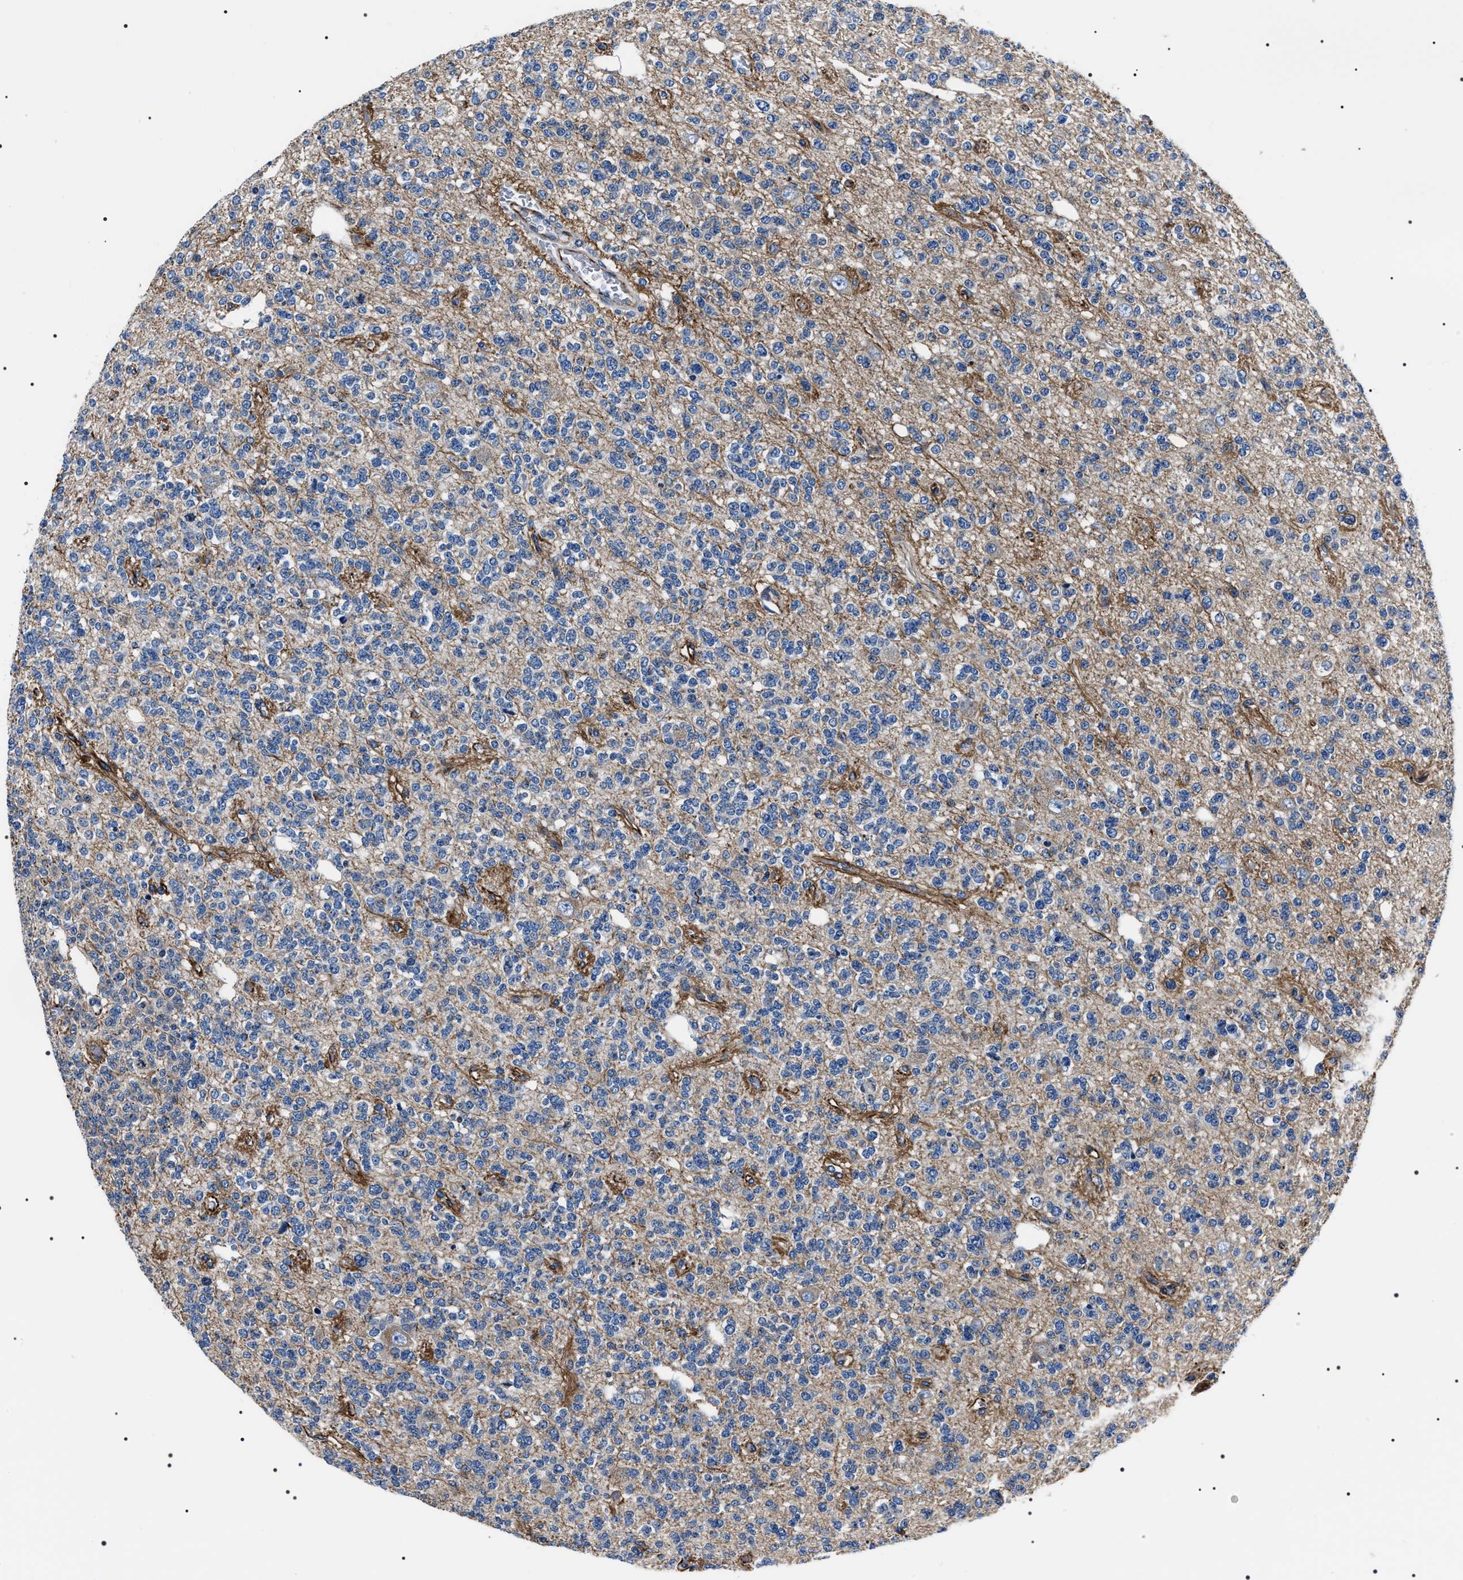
{"staining": {"intensity": "weak", "quantity": "<25%", "location": "cytoplasmic/membranous"}, "tissue": "glioma", "cell_type": "Tumor cells", "image_type": "cancer", "snomed": [{"axis": "morphology", "description": "Glioma, malignant, Low grade"}, {"axis": "topography", "description": "Brain"}], "caption": "Photomicrograph shows no significant protein expression in tumor cells of glioma. (DAB (3,3'-diaminobenzidine) immunohistochemistry with hematoxylin counter stain).", "gene": "BAG2", "patient": {"sex": "male", "age": 38}}